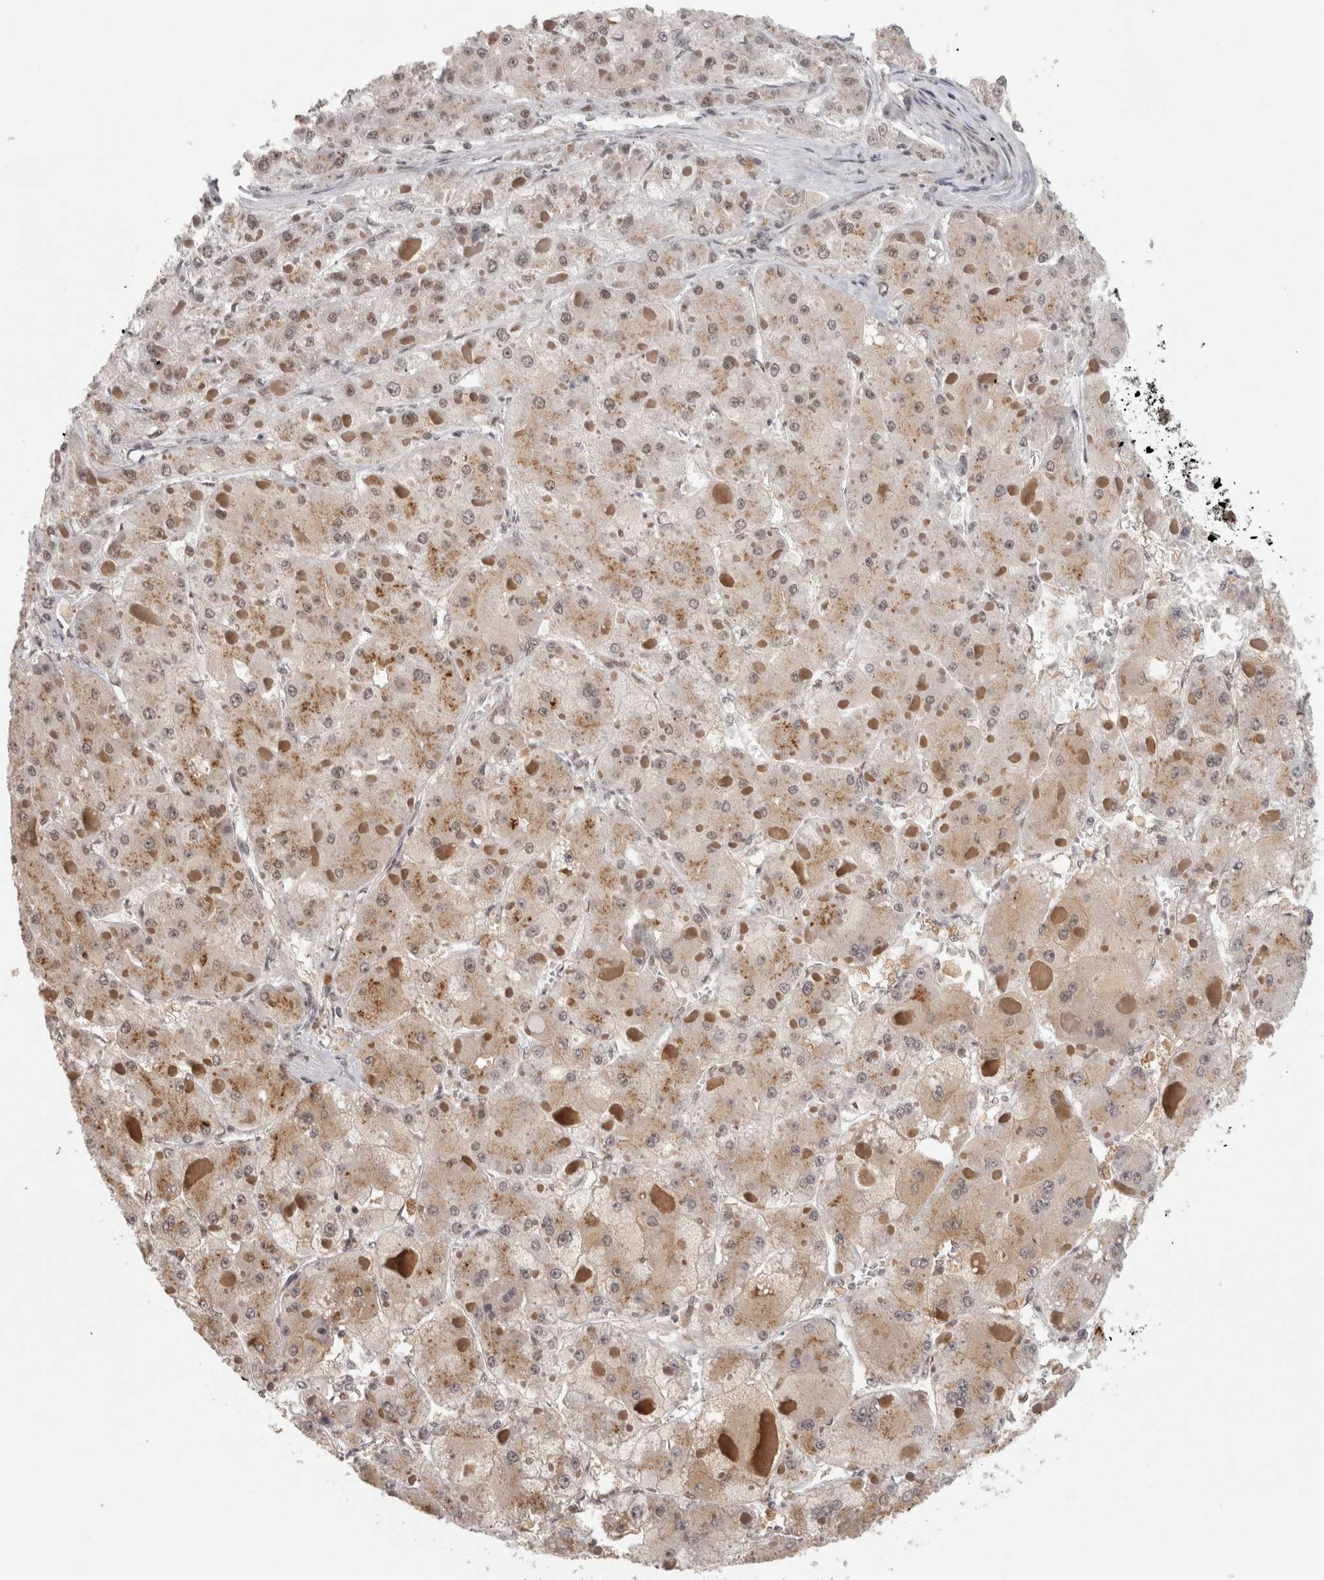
{"staining": {"intensity": "moderate", "quantity": "25%-75%", "location": "cytoplasmic/membranous,nuclear"}, "tissue": "liver cancer", "cell_type": "Tumor cells", "image_type": "cancer", "snomed": [{"axis": "morphology", "description": "Carcinoma, Hepatocellular, NOS"}, {"axis": "topography", "description": "Liver"}], "caption": "Immunohistochemistry (DAB) staining of liver cancer (hepatocellular carcinoma) reveals moderate cytoplasmic/membranous and nuclear protein staining in about 25%-75% of tumor cells. (DAB = brown stain, brightfield microscopy at high magnification).", "gene": "ZNF830", "patient": {"sex": "female", "age": 73}}